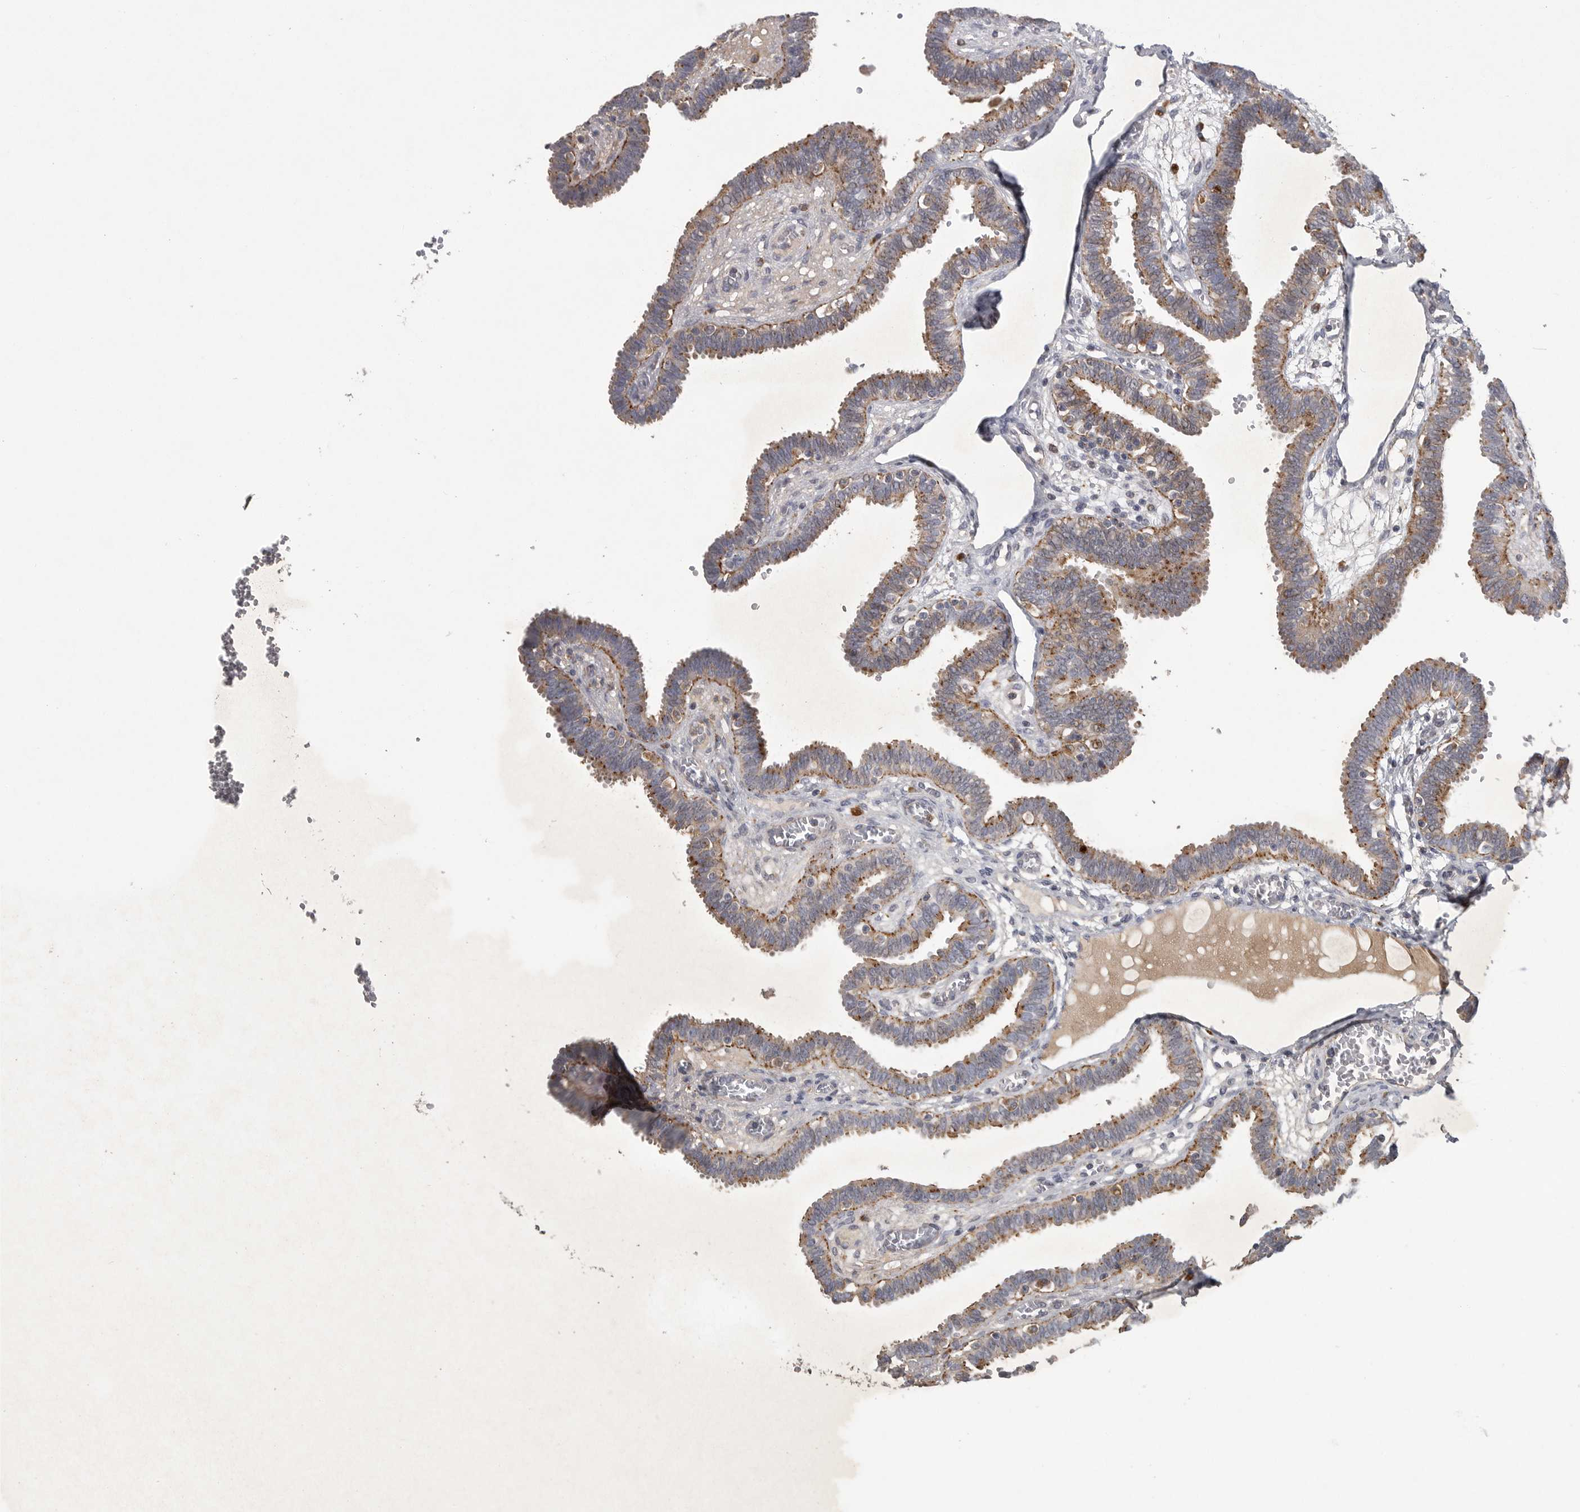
{"staining": {"intensity": "moderate", "quantity": ">75%", "location": "cytoplasmic/membranous"}, "tissue": "fallopian tube", "cell_type": "Glandular cells", "image_type": "normal", "snomed": [{"axis": "morphology", "description": "Normal tissue, NOS"}, {"axis": "topography", "description": "Fallopian tube"}, {"axis": "topography", "description": "Placenta"}], "caption": "Protein staining of normal fallopian tube displays moderate cytoplasmic/membranous staining in about >75% of glandular cells.", "gene": "LAMTOR3", "patient": {"sex": "female", "age": 32}}